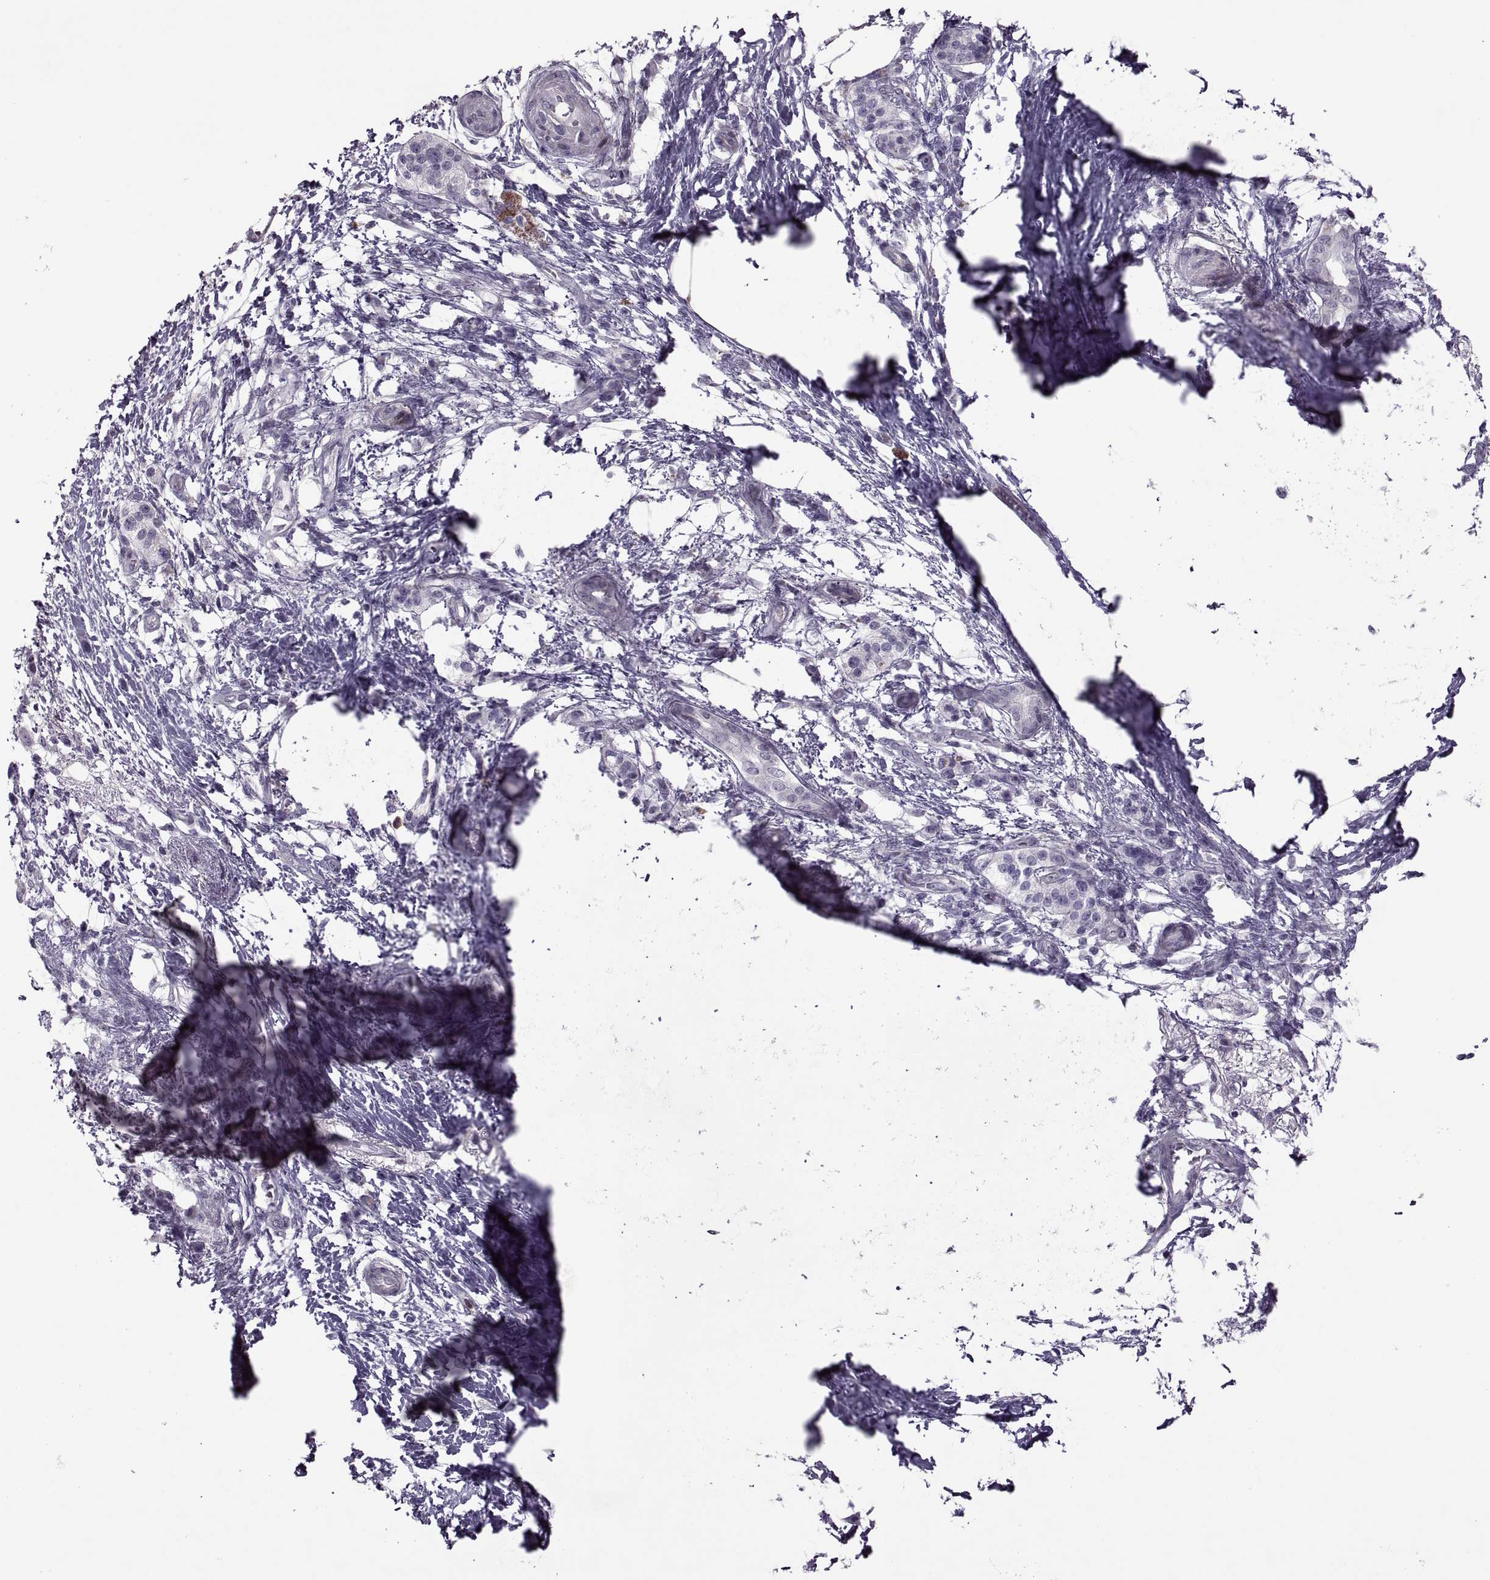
{"staining": {"intensity": "negative", "quantity": "none", "location": "none"}, "tissue": "pancreatic cancer", "cell_type": "Tumor cells", "image_type": "cancer", "snomed": [{"axis": "morphology", "description": "Adenocarcinoma, NOS"}, {"axis": "topography", "description": "Pancreas"}], "caption": "High magnification brightfield microscopy of pancreatic cancer stained with DAB (3,3'-diaminobenzidine) (brown) and counterstained with hematoxylin (blue): tumor cells show no significant staining. The staining was performed using DAB to visualize the protein expression in brown, while the nuclei were stained in blue with hematoxylin (Magnification: 20x).", "gene": "ODF3", "patient": {"sex": "female", "age": 72}}